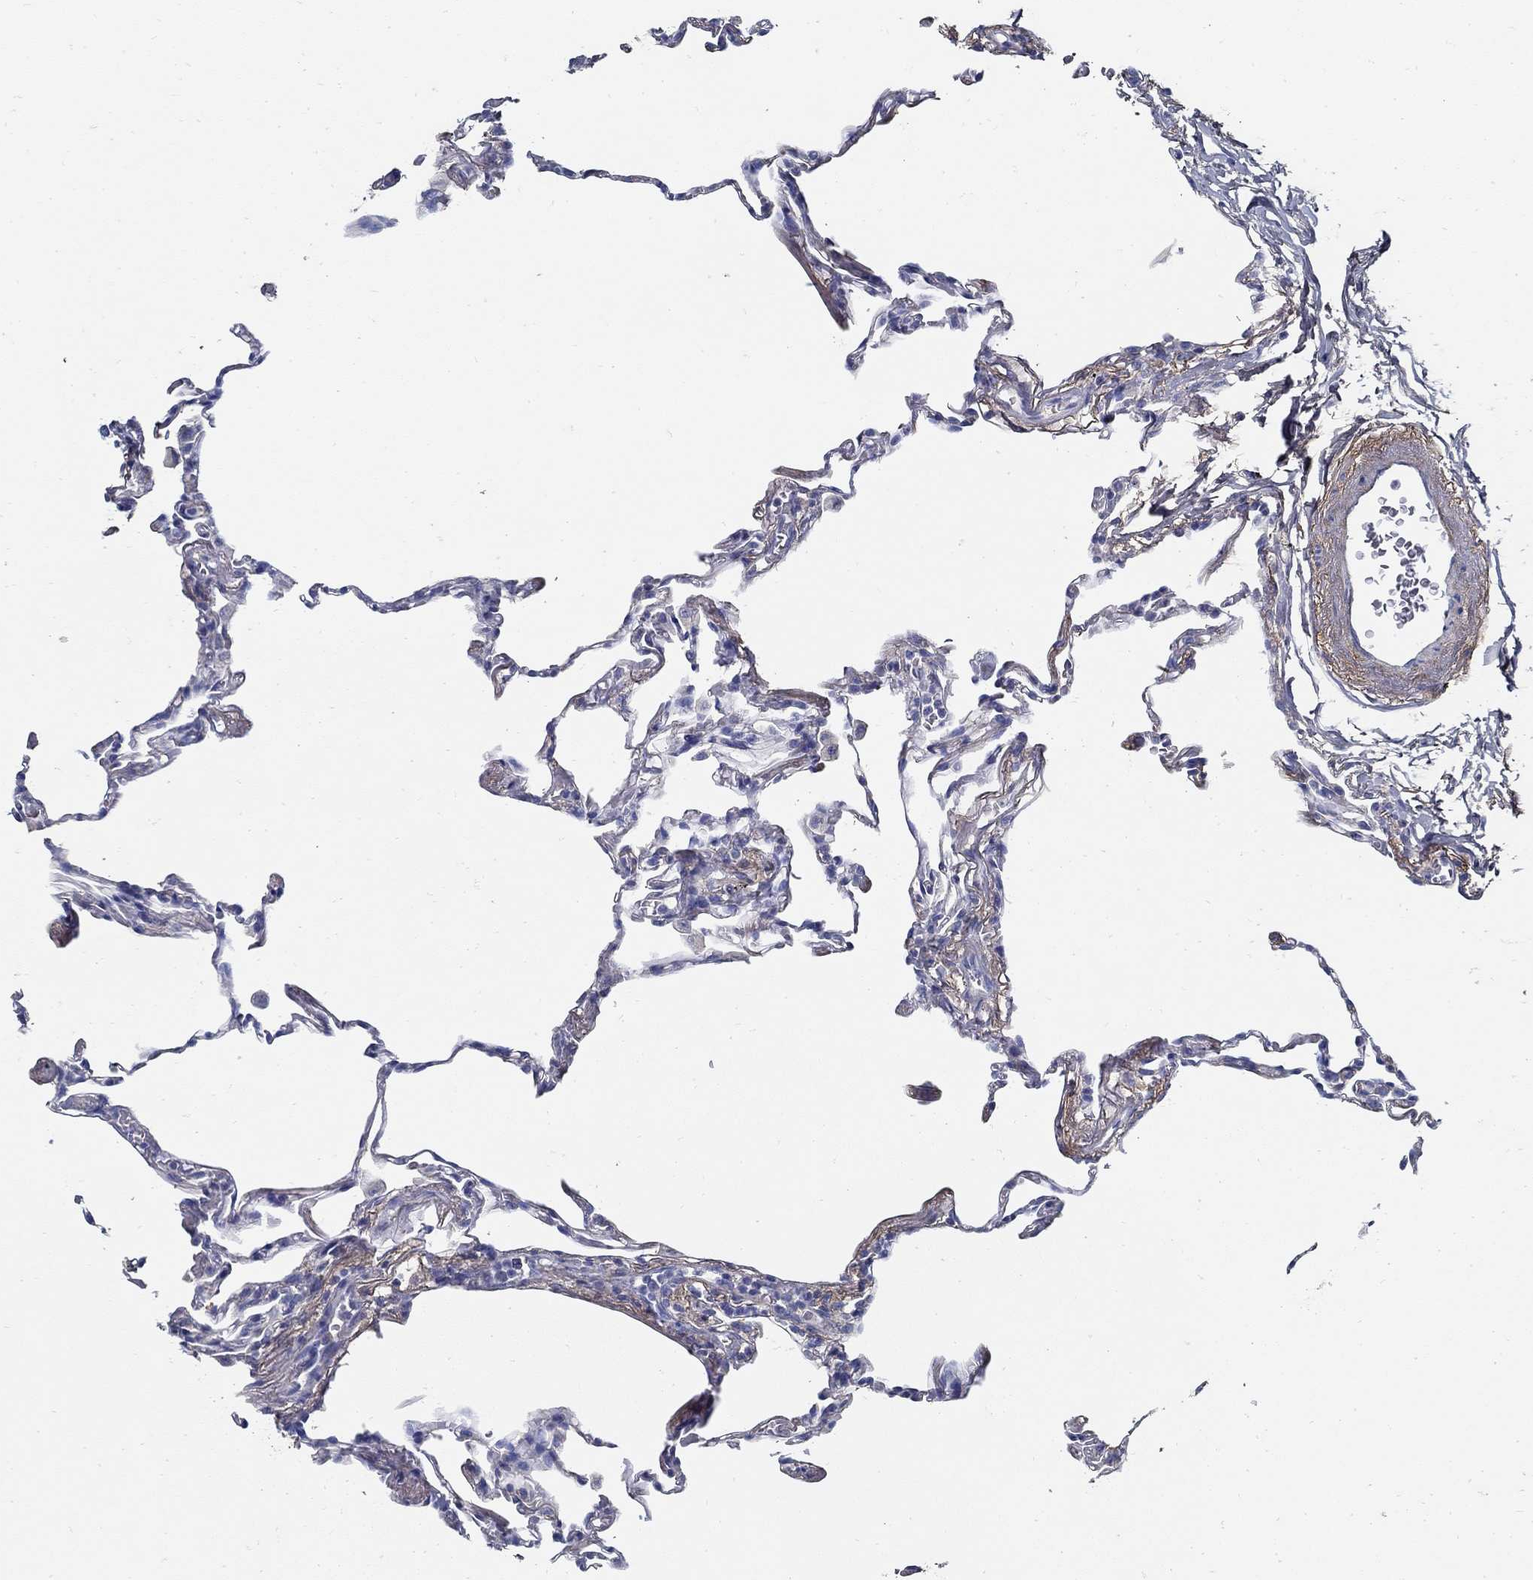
{"staining": {"intensity": "negative", "quantity": "none", "location": "none"}, "tissue": "lung", "cell_type": "Alveolar cells", "image_type": "normal", "snomed": [{"axis": "morphology", "description": "Normal tissue, NOS"}, {"axis": "topography", "description": "Lung"}], "caption": "Alveolar cells are negative for brown protein staining in normal lung.", "gene": "TGFBI", "patient": {"sex": "female", "age": 57}}